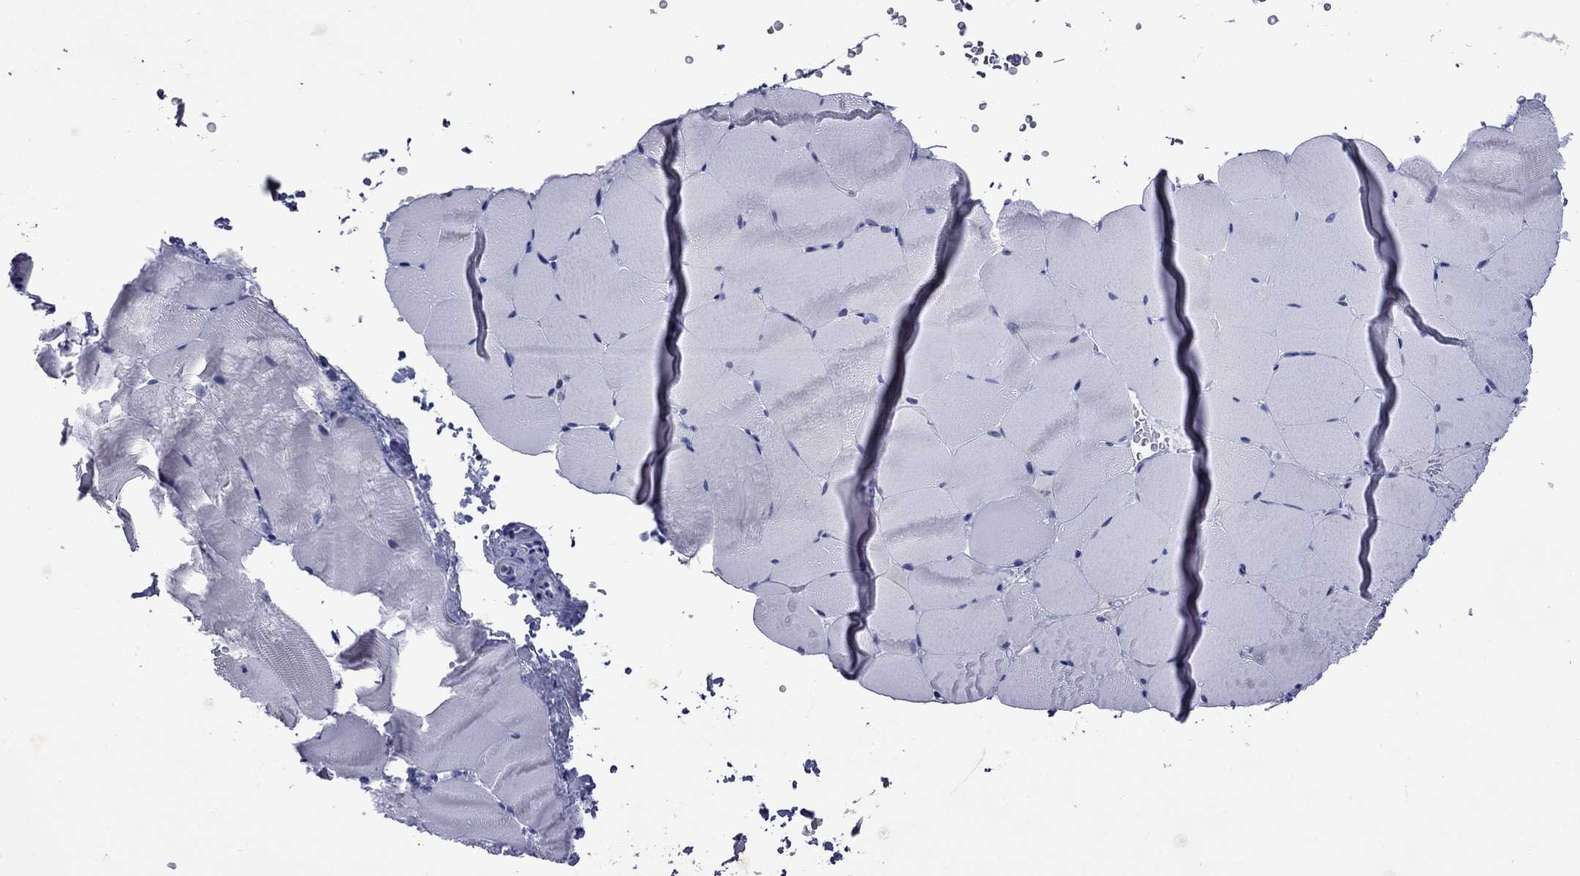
{"staining": {"intensity": "negative", "quantity": "none", "location": "none"}, "tissue": "skeletal muscle", "cell_type": "Myocytes", "image_type": "normal", "snomed": [{"axis": "morphology", "description": "Normal tissue, NOS"}, {"axis": "topography", "description": "Skeletal muscle"}], "caption": "The immunohistochemistry photomicrograph has no significant positivity in myocytes of skeletal muscle. (DAB immunohistochemistry (IHC), high magnification).", "gene": "PIWIL1", "patient": {"sex": "female", "age": 37}}